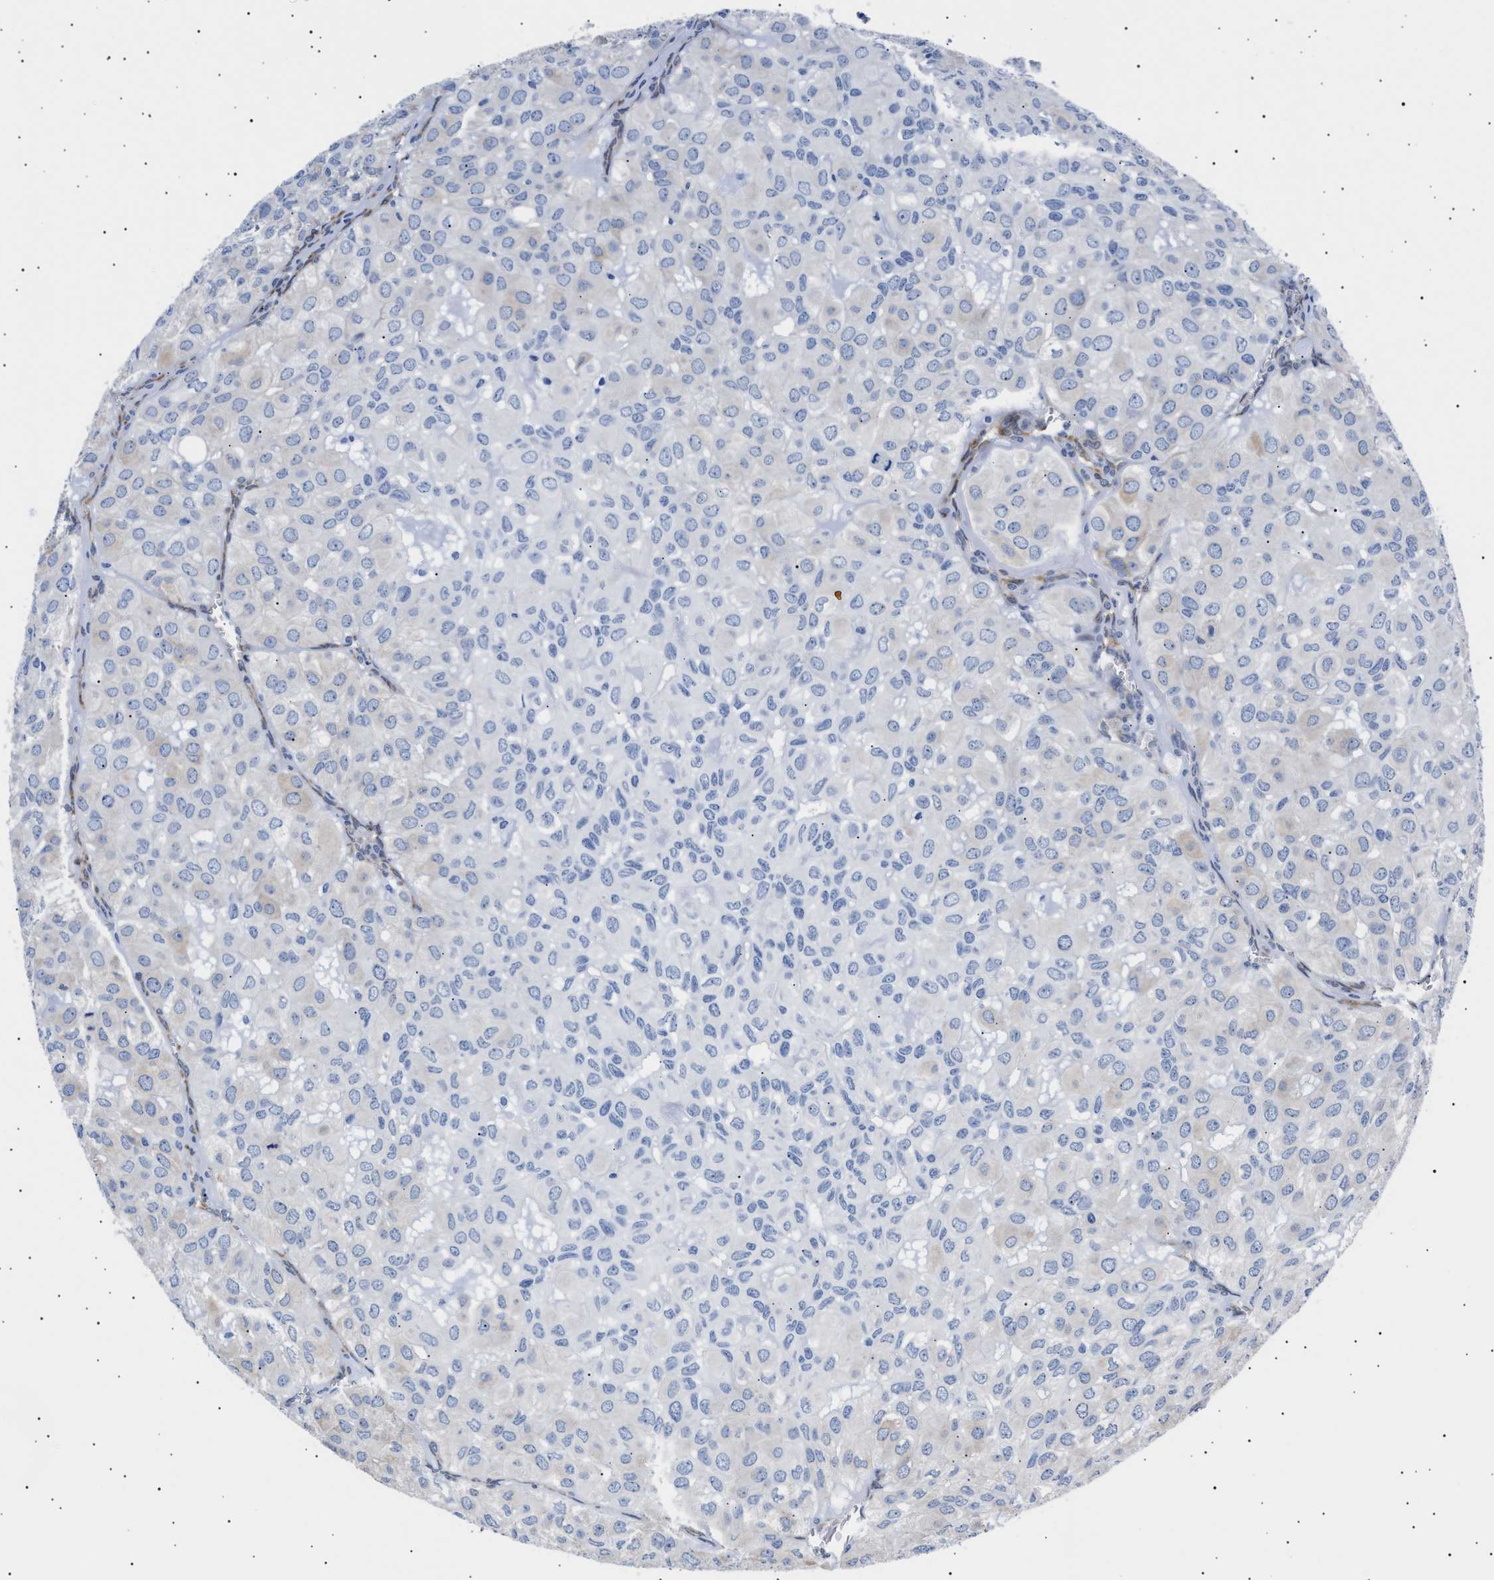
{"staining": {"intensity": "negative", "quantity": "none", "location": "none"}, "tissue": "head and neck cancer", "cell_type": "Tumor cells", "image_type": "cancer", "snomed": [{"axis": "morphology", "description": "Adenocarcinoma, NOS"}, {"axis": "topography", "description": "Salivary gland, NOS"}, {"axis": "topography", "description": "Head-Neck"}], "caption": "An IHC histopathology image of head and neck adenocarcinoma is shown. There is no staining in tumor cells of head and neck adenocarcinoma.", "gene": "HEMGN", "patient": {"sex": "female", "age": 76}}